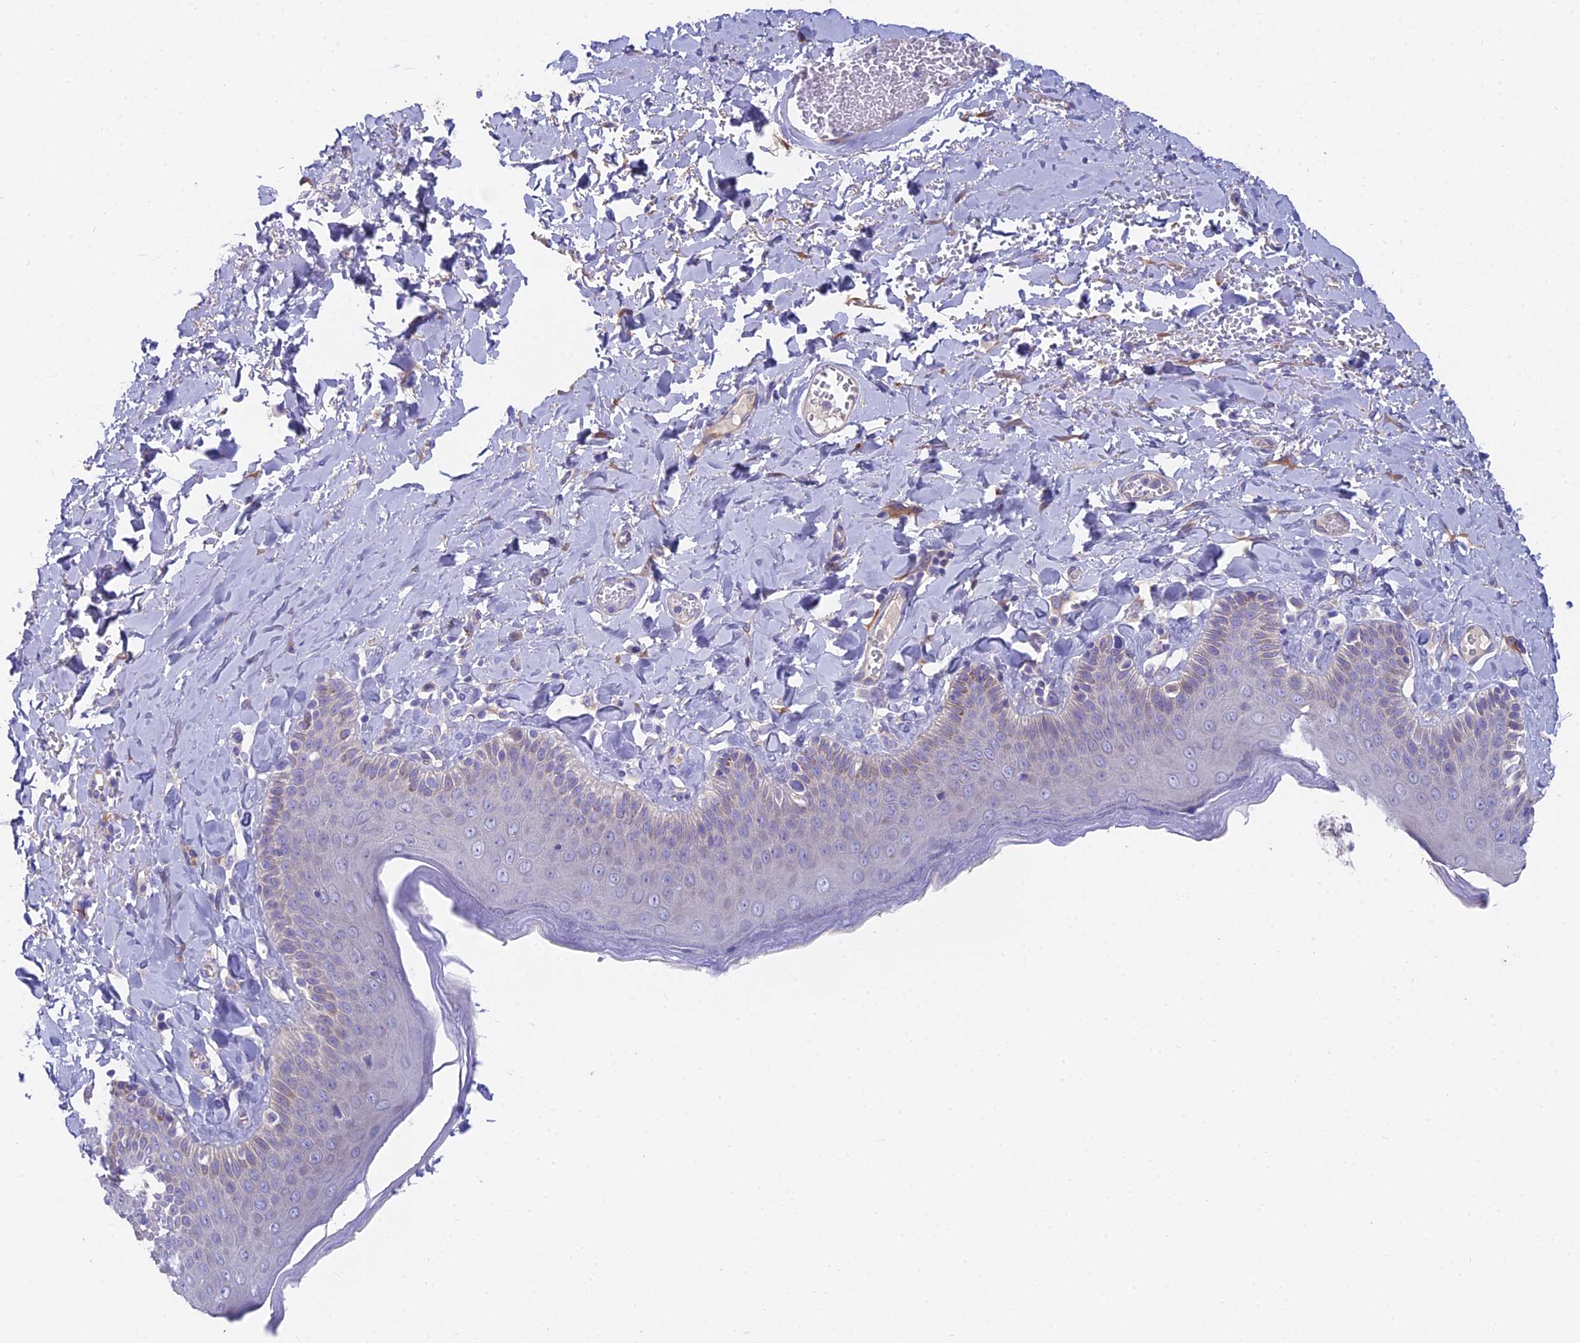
{"staining": {"intensity": "strong", "quantity": "<25%", "location": "cytoplasmic/membranous"}, "tissue": "skin", "cell_type": "Epidermal cells", "image_type": "normal", "snomed": [{"axis": "morphology", "description": "Normal tissue, NOS"}, {"axis": "topography", "description": "Anal"}], "caption": "Protein expression analysis of benign skin reveals strong cytoplasmic/membranous positivity in about <25% of epidermal cells.", "gene": "FAM168B", "patient": {"sex": "male", "age": 69}}